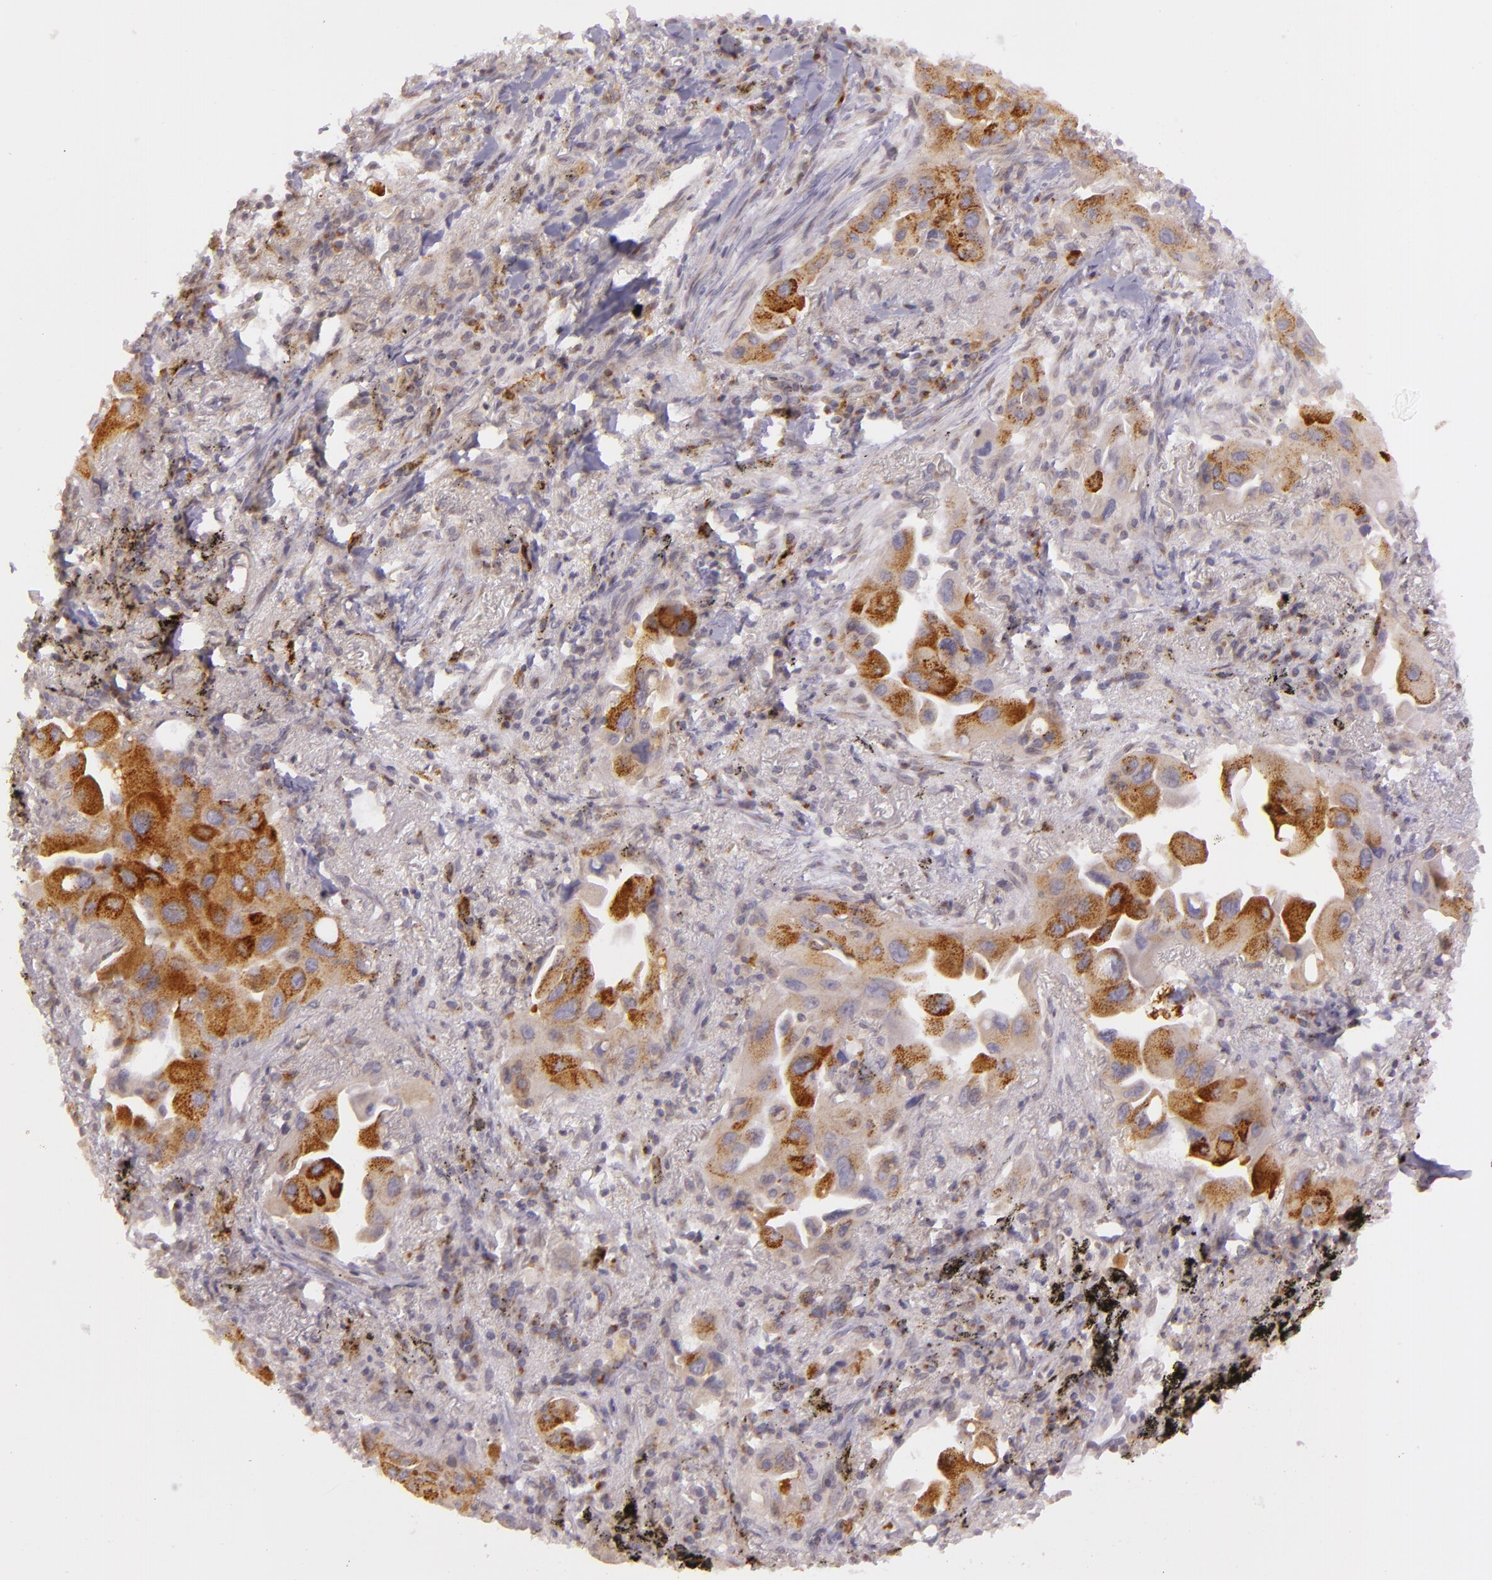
{"staining": {"intensity": "strong", "quantity": "25%-75%", "location": "cytoplasmic/membranous"}, "tissue": "lung cancer", "cell_type": "Tumor cells", "image_type": "cancer", "snomed": [{"axis": "morphology", "description": "Adenocarcinoma, NOS"}, {"axis": "topography", "description": "Lung"}], "caption": "Protein expression analysis of lung cancer demonstrates strong cytoplasmic/membranous expression in approximately 25%-75% of tumor cells.", "gene": "LGMN", "patient": {"sex": "male", "age": 68}}